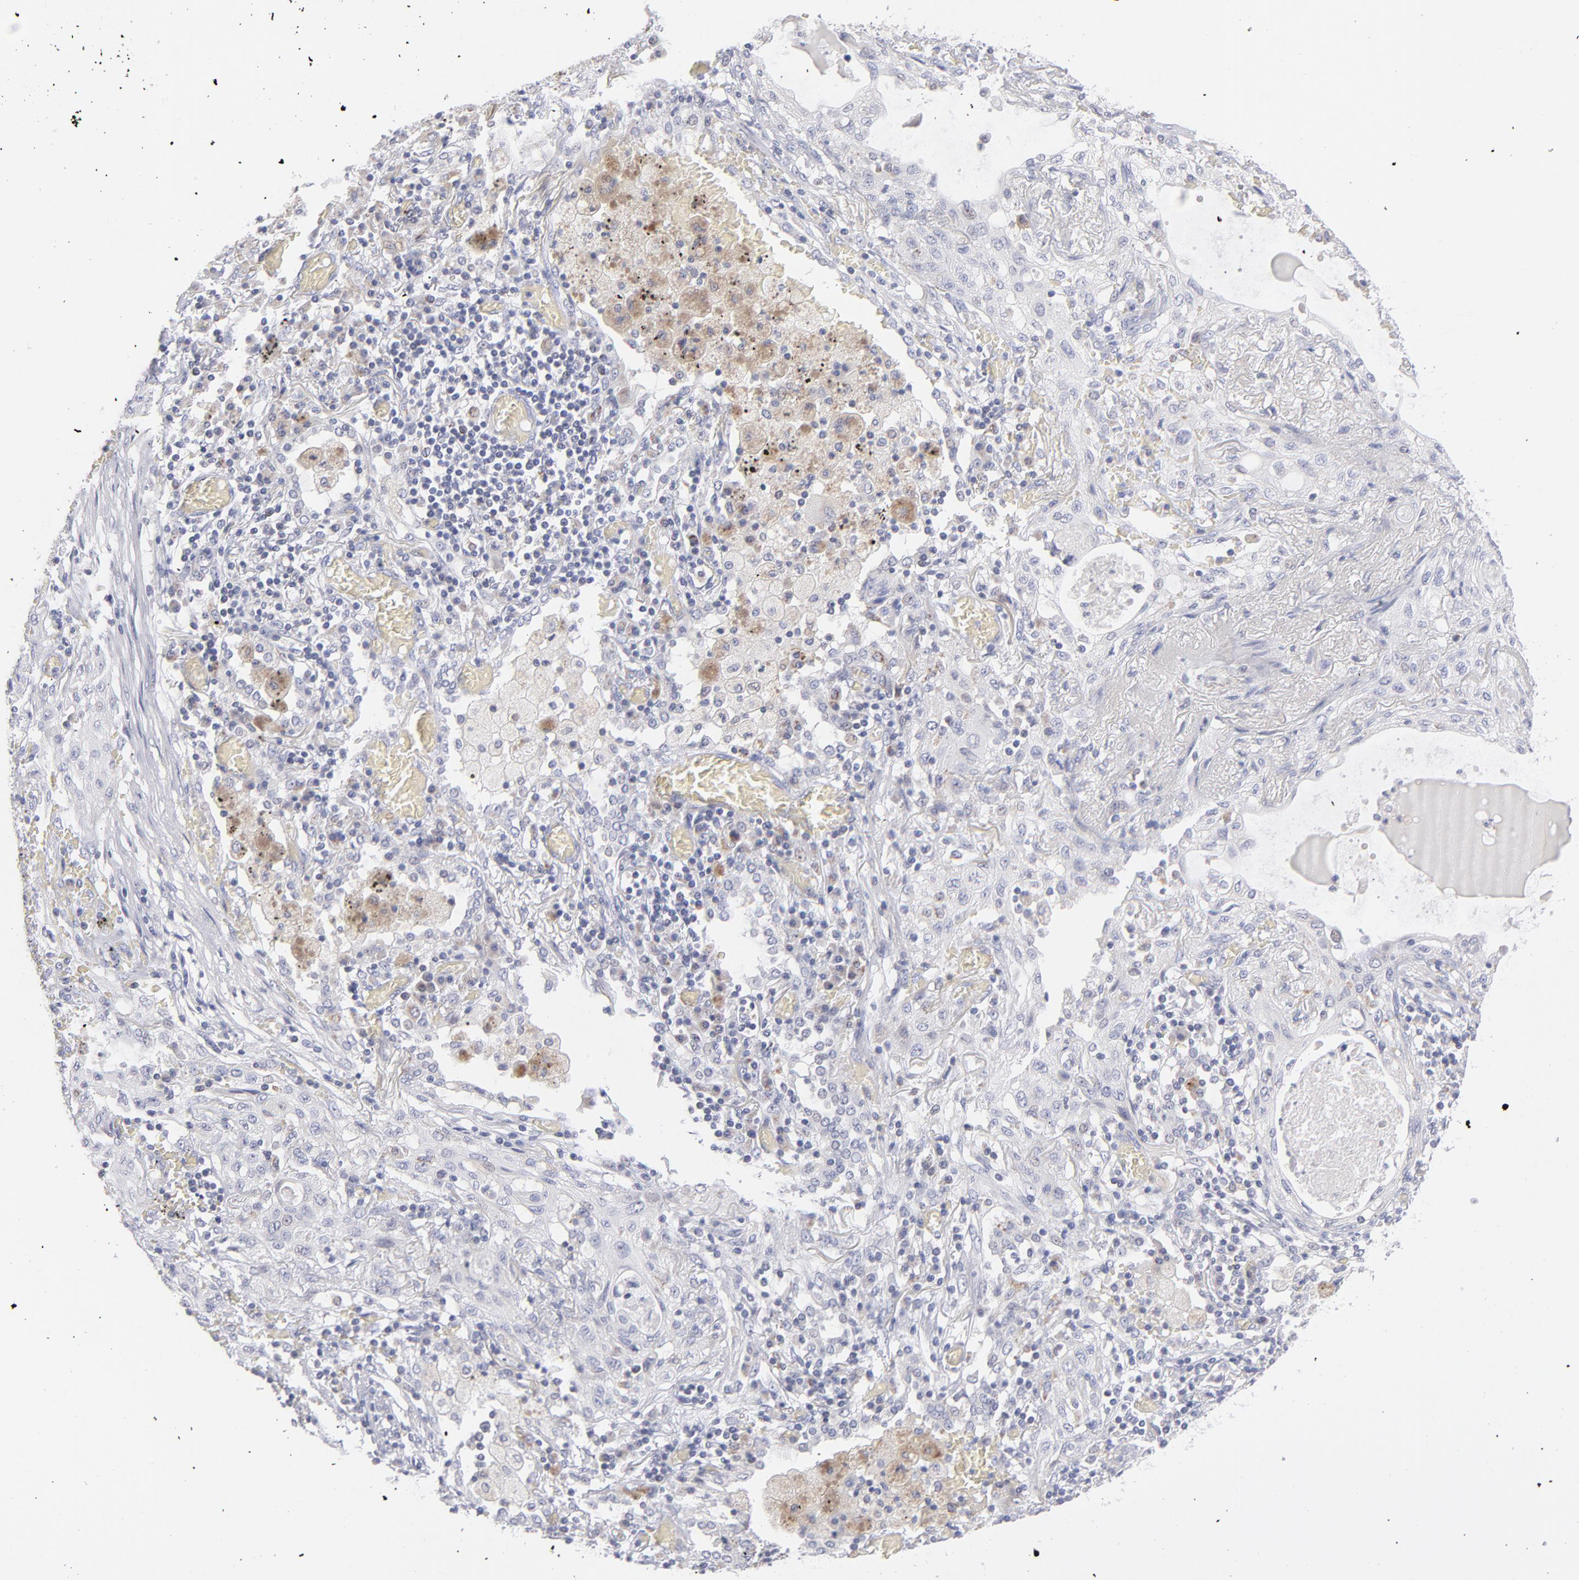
{"staining": {"intensity": "negative", "quantity": "none", "location": "none"}, "tissue": "lung cancer", "cell_type": "Tumor cells", "image_type": "cancer", "snomed": [{"axis": "morphology", "description": "Squamous cell carcinoma, NOS"}, {"axis": "topography", "description": "Lung"}], "caption": "High magnification brightfield microscopy of lung squamous cell carcinoma stained with DAB (brown) and counterstained with hematoxylin (blue): tumor cells show no significant expression.", "gene": "MTHFD2", "patient": {"sex": "female", "age": 47}}